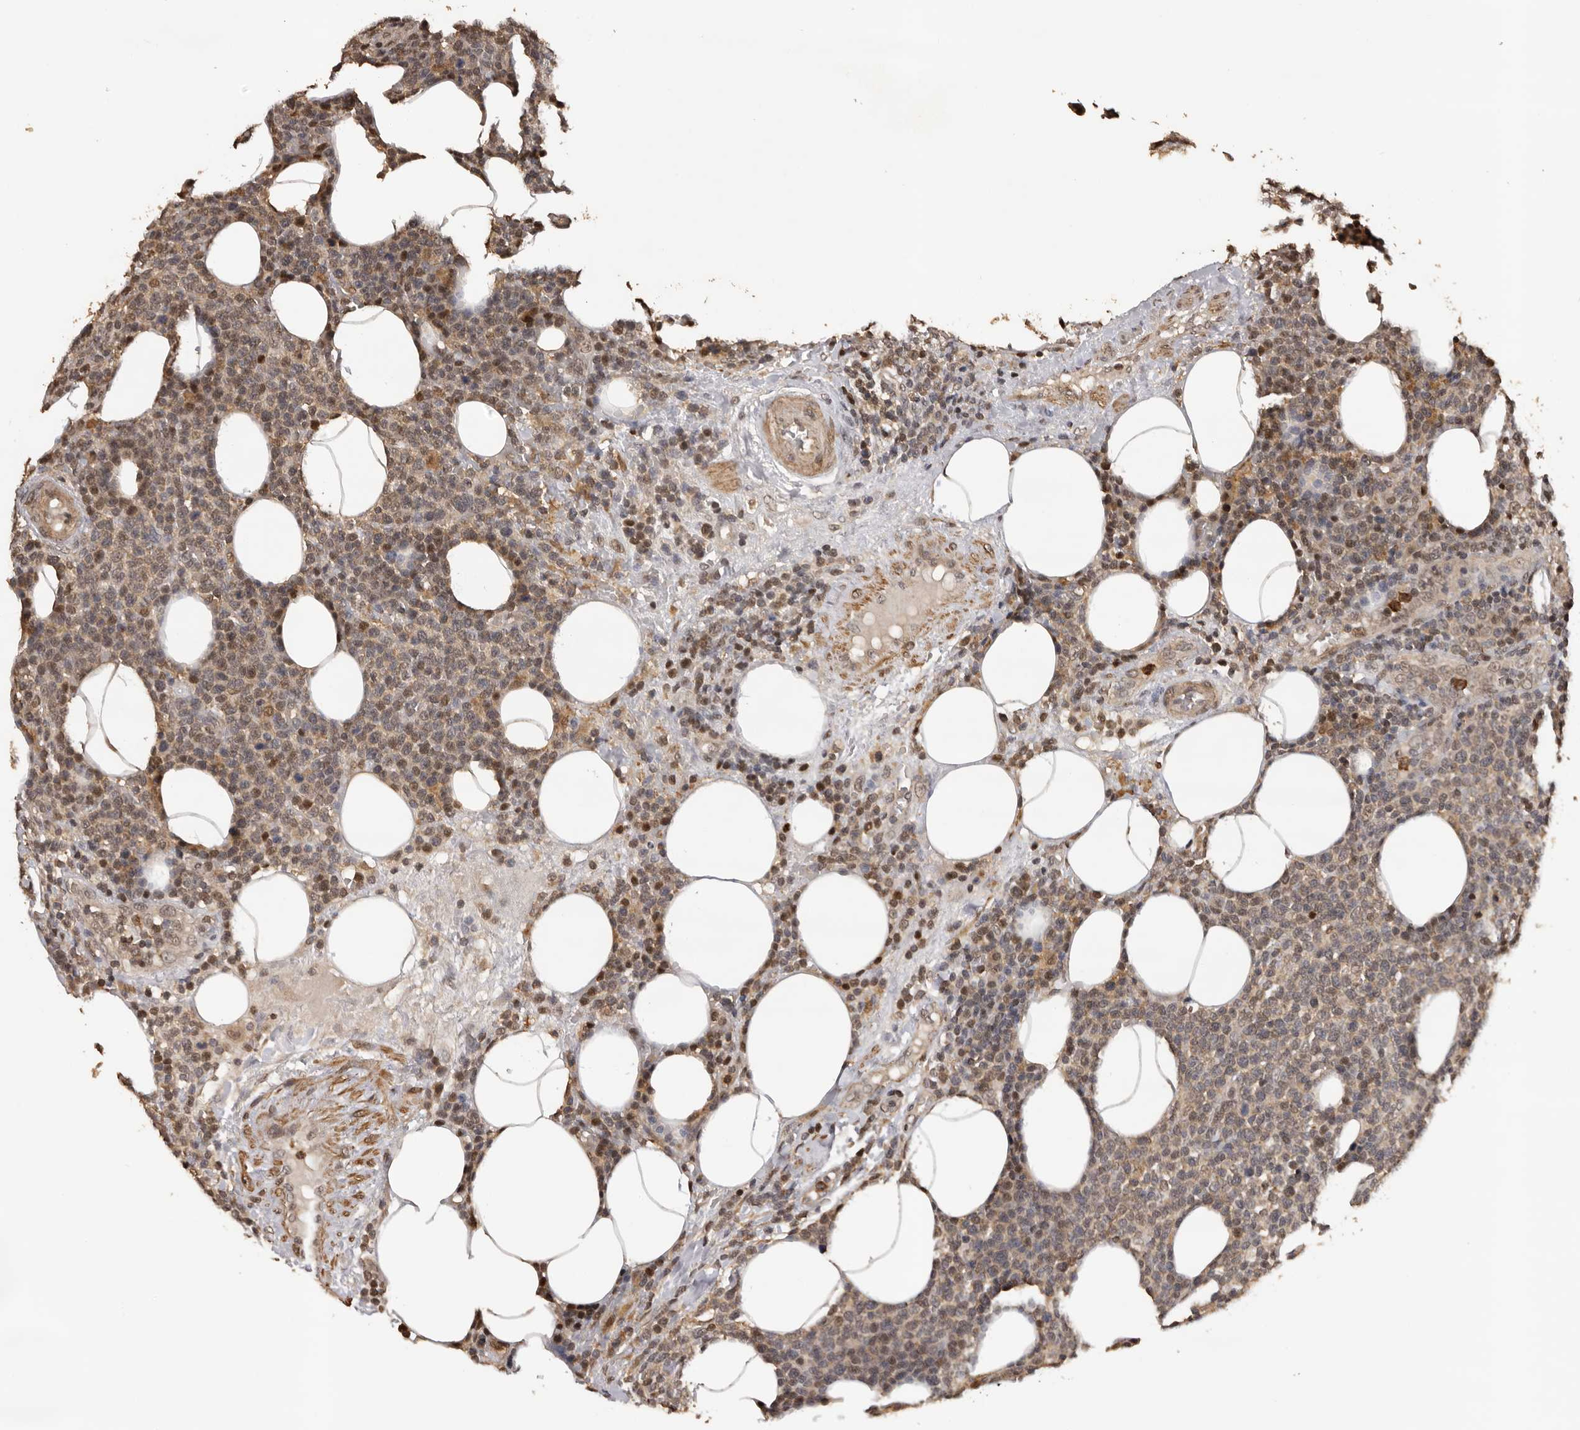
{"staining": {"intensity": "moderate", "quantity": "25%-75%", "location": "cytoplasmic/membranous,nuclear"}, "tissue": "lymphoma", "cell_type": "Tumor cells", "image_type": "cancer", "snomed": [{"axis": "morphology", "description": "Malignant lymphoma, non-Hodgkin's type, High grade"}, {"axis": "topography", "description": "Lymph node"}], "caption": "Moderate cytoplasmic/membranous and nuclear expression for a protein is seen in approximately 25%-75% of tumor cells of malignant lymphoma, non-Hodgkin's type (high-grade) using immunohistochemistry (IHC).", "gene": "KIF2B", "patient": {"sex": "male", "age": 61}}